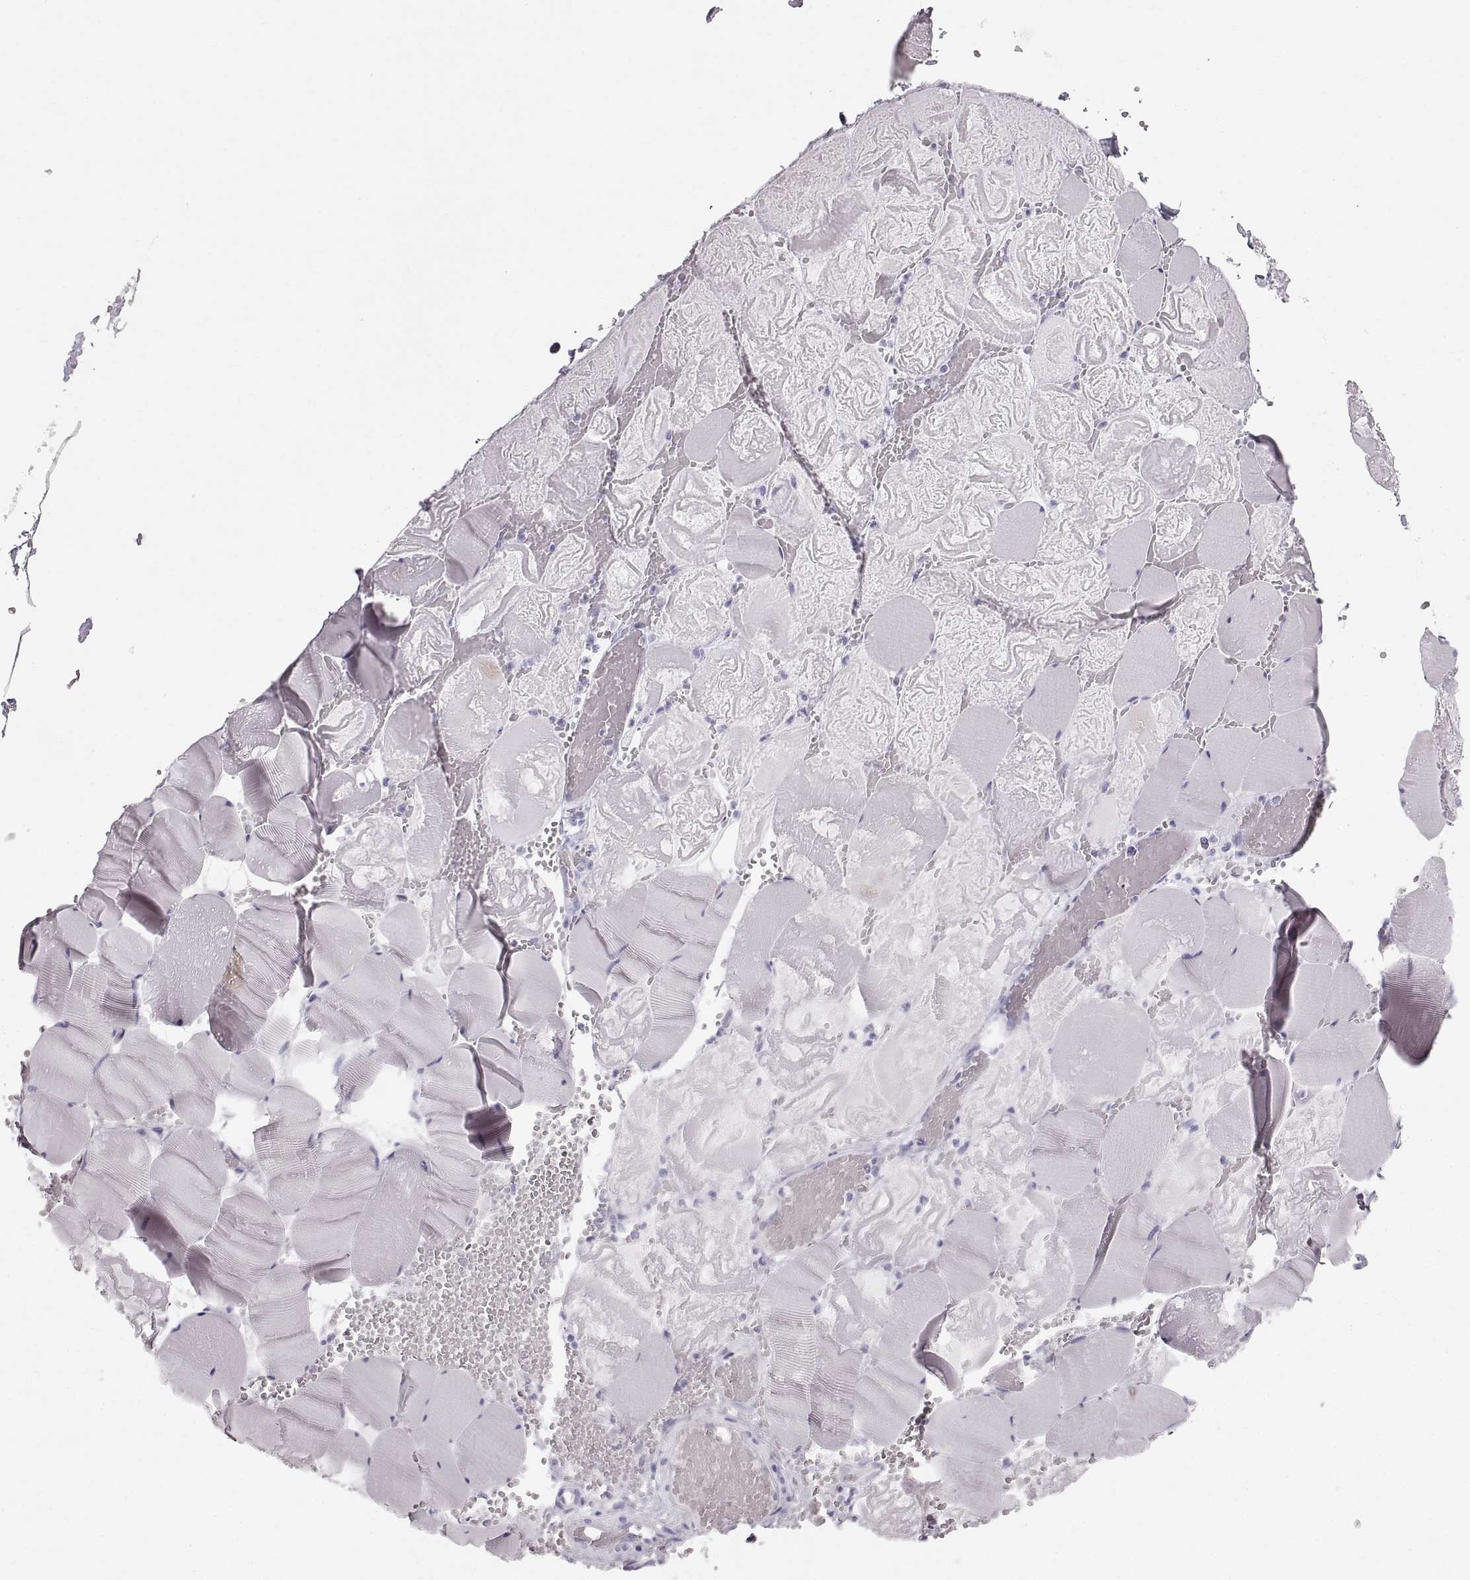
{"staining": {"intensity": "negative", "quantity": "none", "location": "none"}, "tissue": "skeletal muscle", "cell_type": "Myocytes", "image_type": "normal", "snomed": [{"axis": "morphology", "description": "Normal tissue, NOS"}, {"axis": "morphology", "description": "Malignant melanoma, Metastatic site"}, {"axis": "topography", "description": "Skeletal muscle"}], "caption": "This is an IHC histopathology image of benign skeletal muscle. There is no positivity in myocytes.", "gene": "CRYAA", "patient": {"sex": "male", "age": 50}}